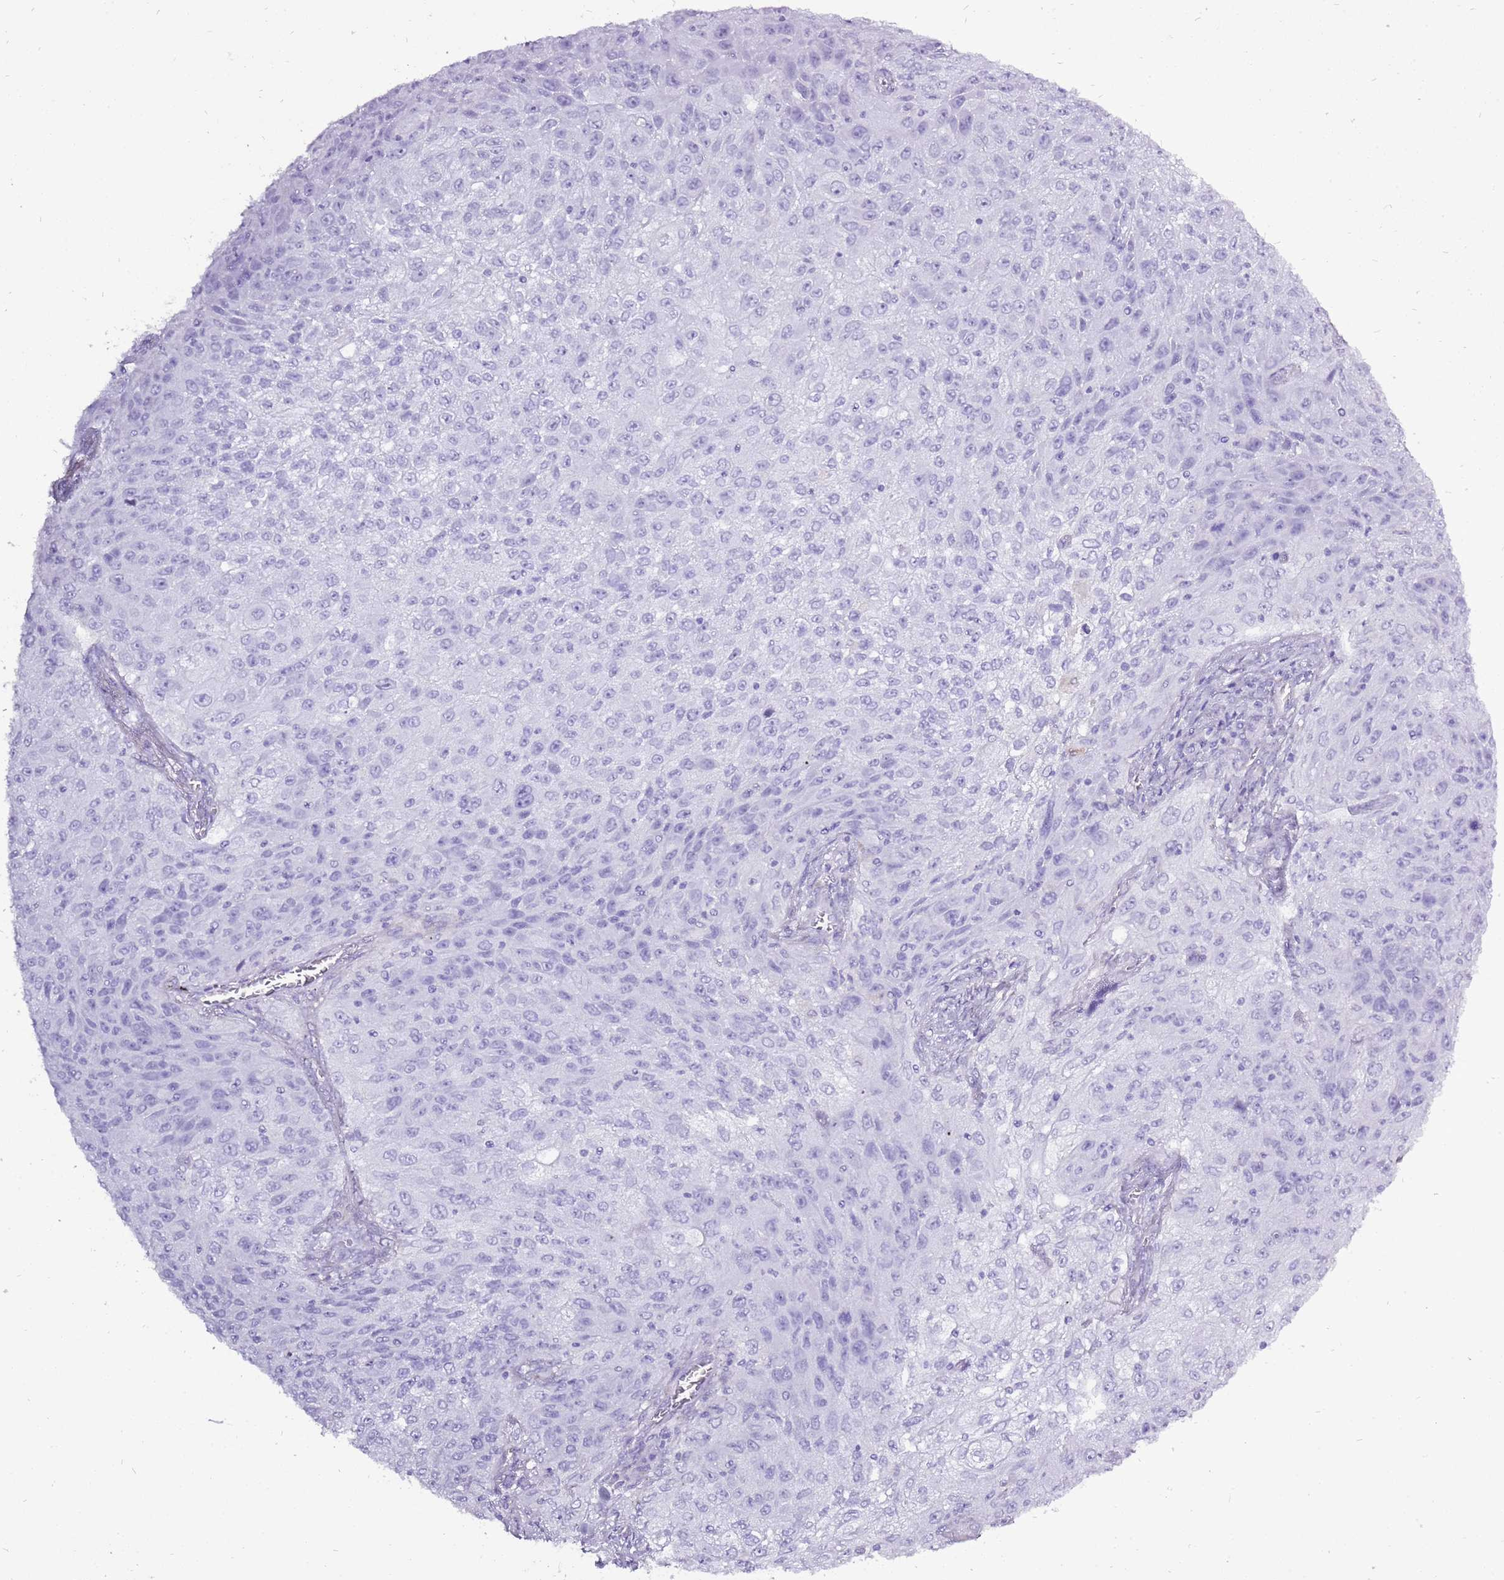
{"staining": {"intensity": "negative", "quantity": "none", "location": "none"}, "tissue": "lung cancer", "cell_type": "Tumor cells", "image_type": "cancer", "snomed": [{"axis": "morphology", "description": "Squamous cell carcinoma, NOS"}, {"axis": "topography", "description": "Lung"}], "caption": "Immunohistochemistry of human lung cancer displays no positivity in tumor cells.", "gene": "ACSS3", "patient": {"sex": "female", "age": 69}}